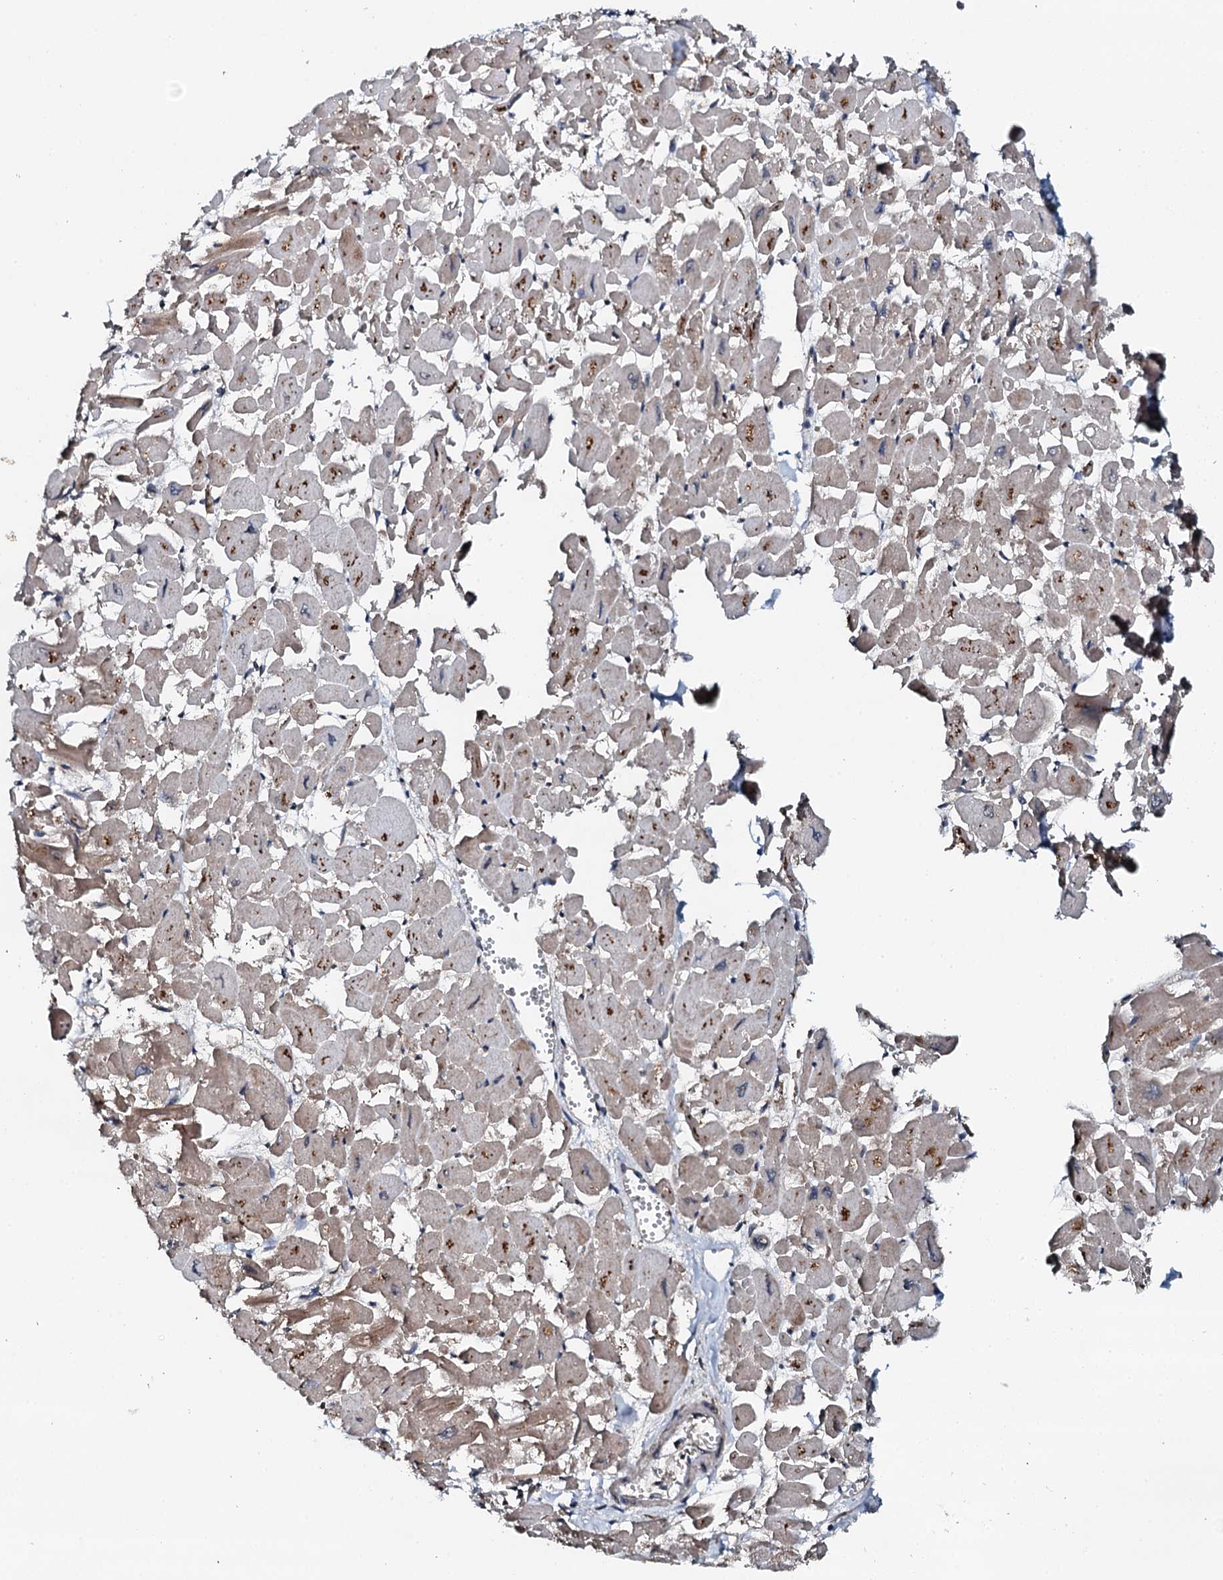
{"staining": {"intensity": "moderate", "quantity": "<25%", "location": "cytoplasmic/membranous"}, "tissue": "heart muscle", "cell_type": "Cardiomyocytes", "image_type": "normal", "snomed": [{"axis": "morphology", "description": "Normal tissue, NOS"}, {"axis": "topography", "description": "Heart"}], "caption": "Immunohistochemical staining of unremarkable heart muscle demonstrates moderate cytoplasmic/membranous protein expression in about <25% of cardiomyocytes.", "gene": "FLYWCH1", "patient": {"sex": "male", "age": 54}}